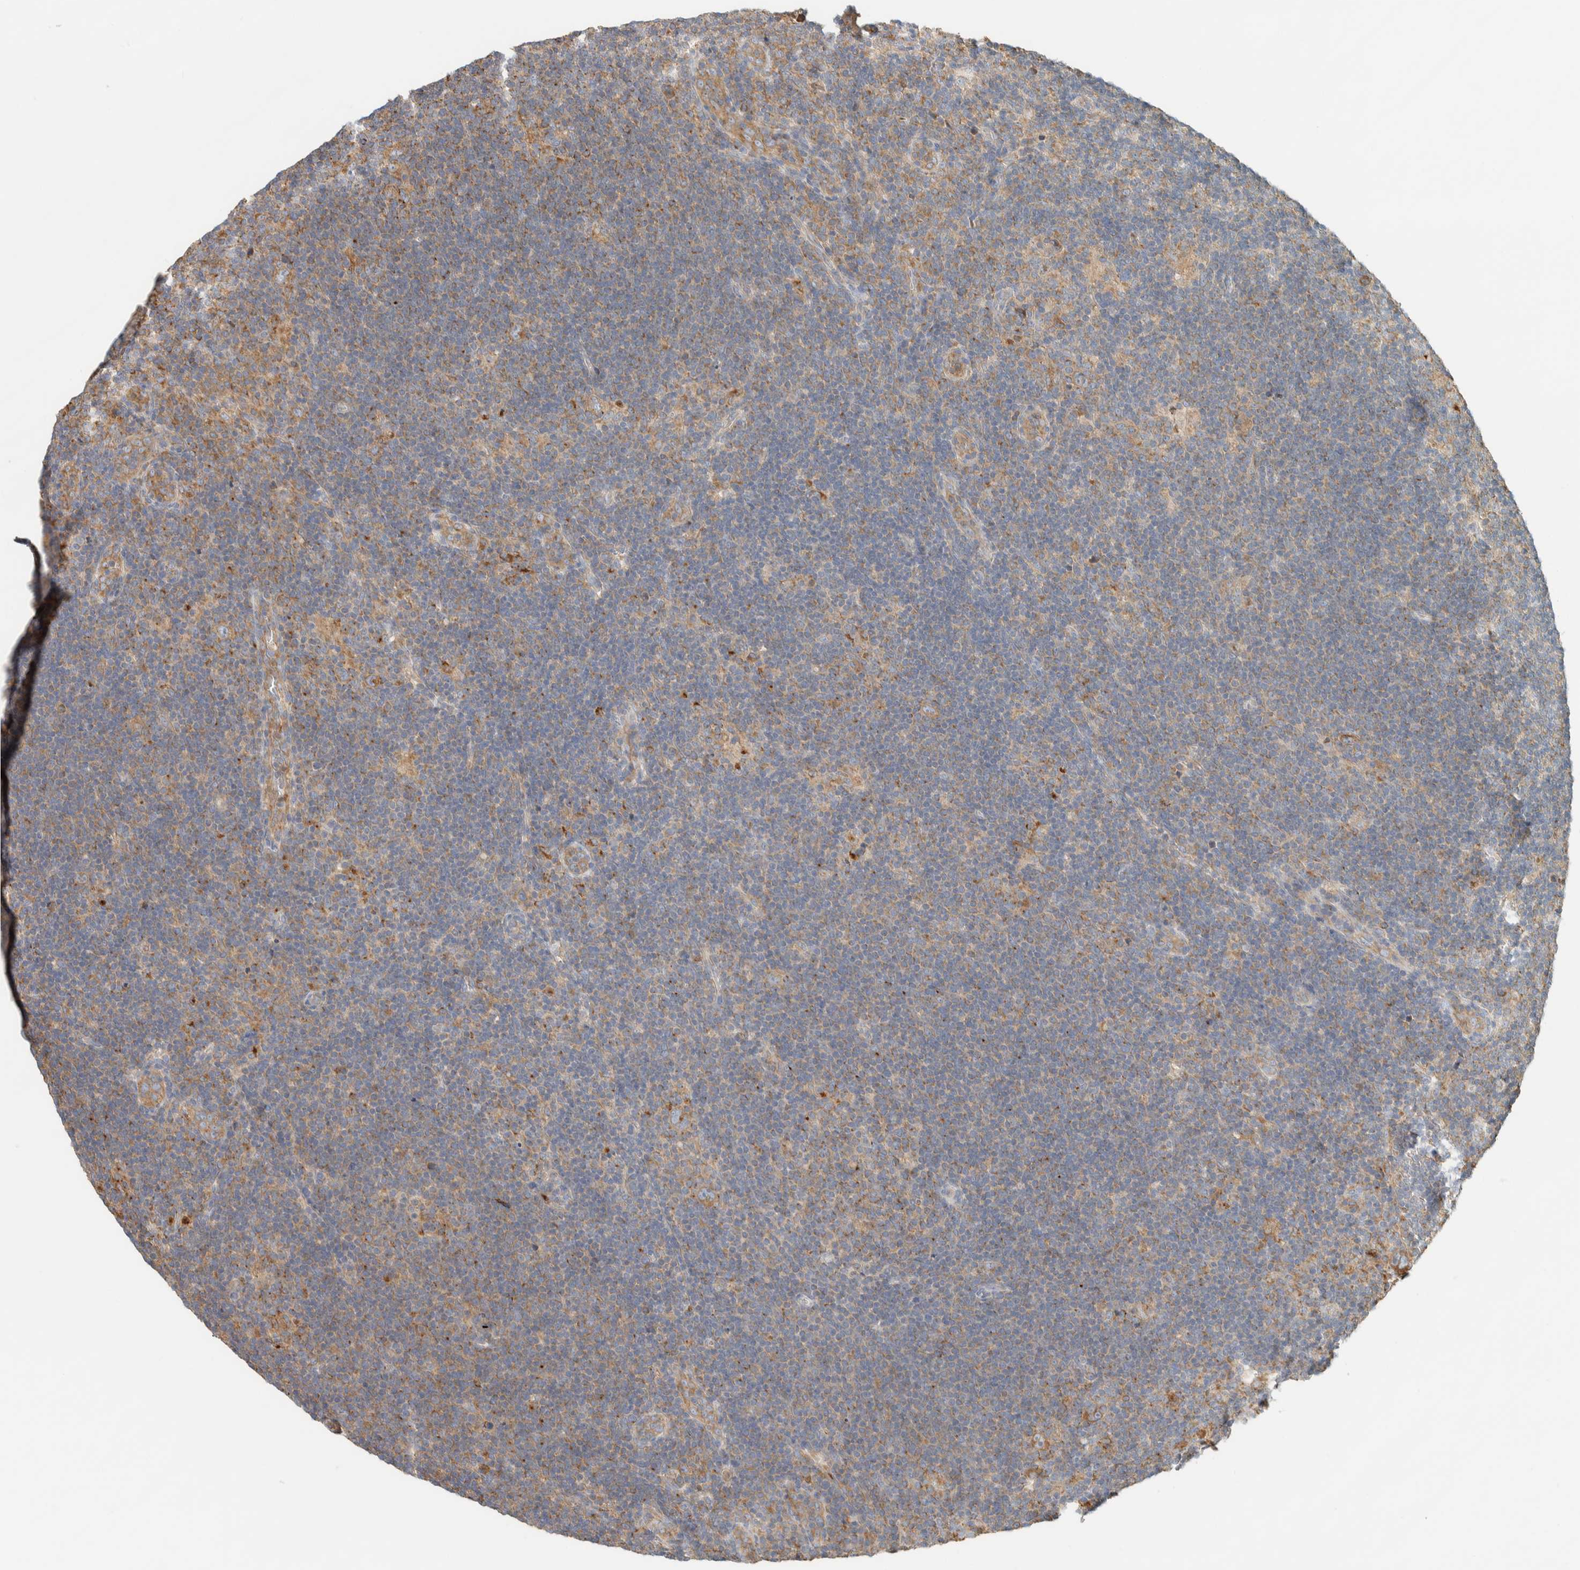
{"staining": {"intensity": "moderate", "quantity": ">75%", "location": "cytoplasmic/membranous"}, "tissue": "lymphoma", "cell_type": "Tumor cells", "image_type": "cancer", "snomed": [{"axis": "morphology", "description": "Hodgkin's disease, NOS"}, {"axis": "topography", "description": "Lymph node"}], "caption": "Moderate cytoplasmic/membranous expression for a protein is appreciated in approximately >75% of tumor cells of Hodgkin's disease using immunohistochemistry (IHC).", "gene": "RAB11FIP1", "patient": {"sex": "female", "age": 57}}